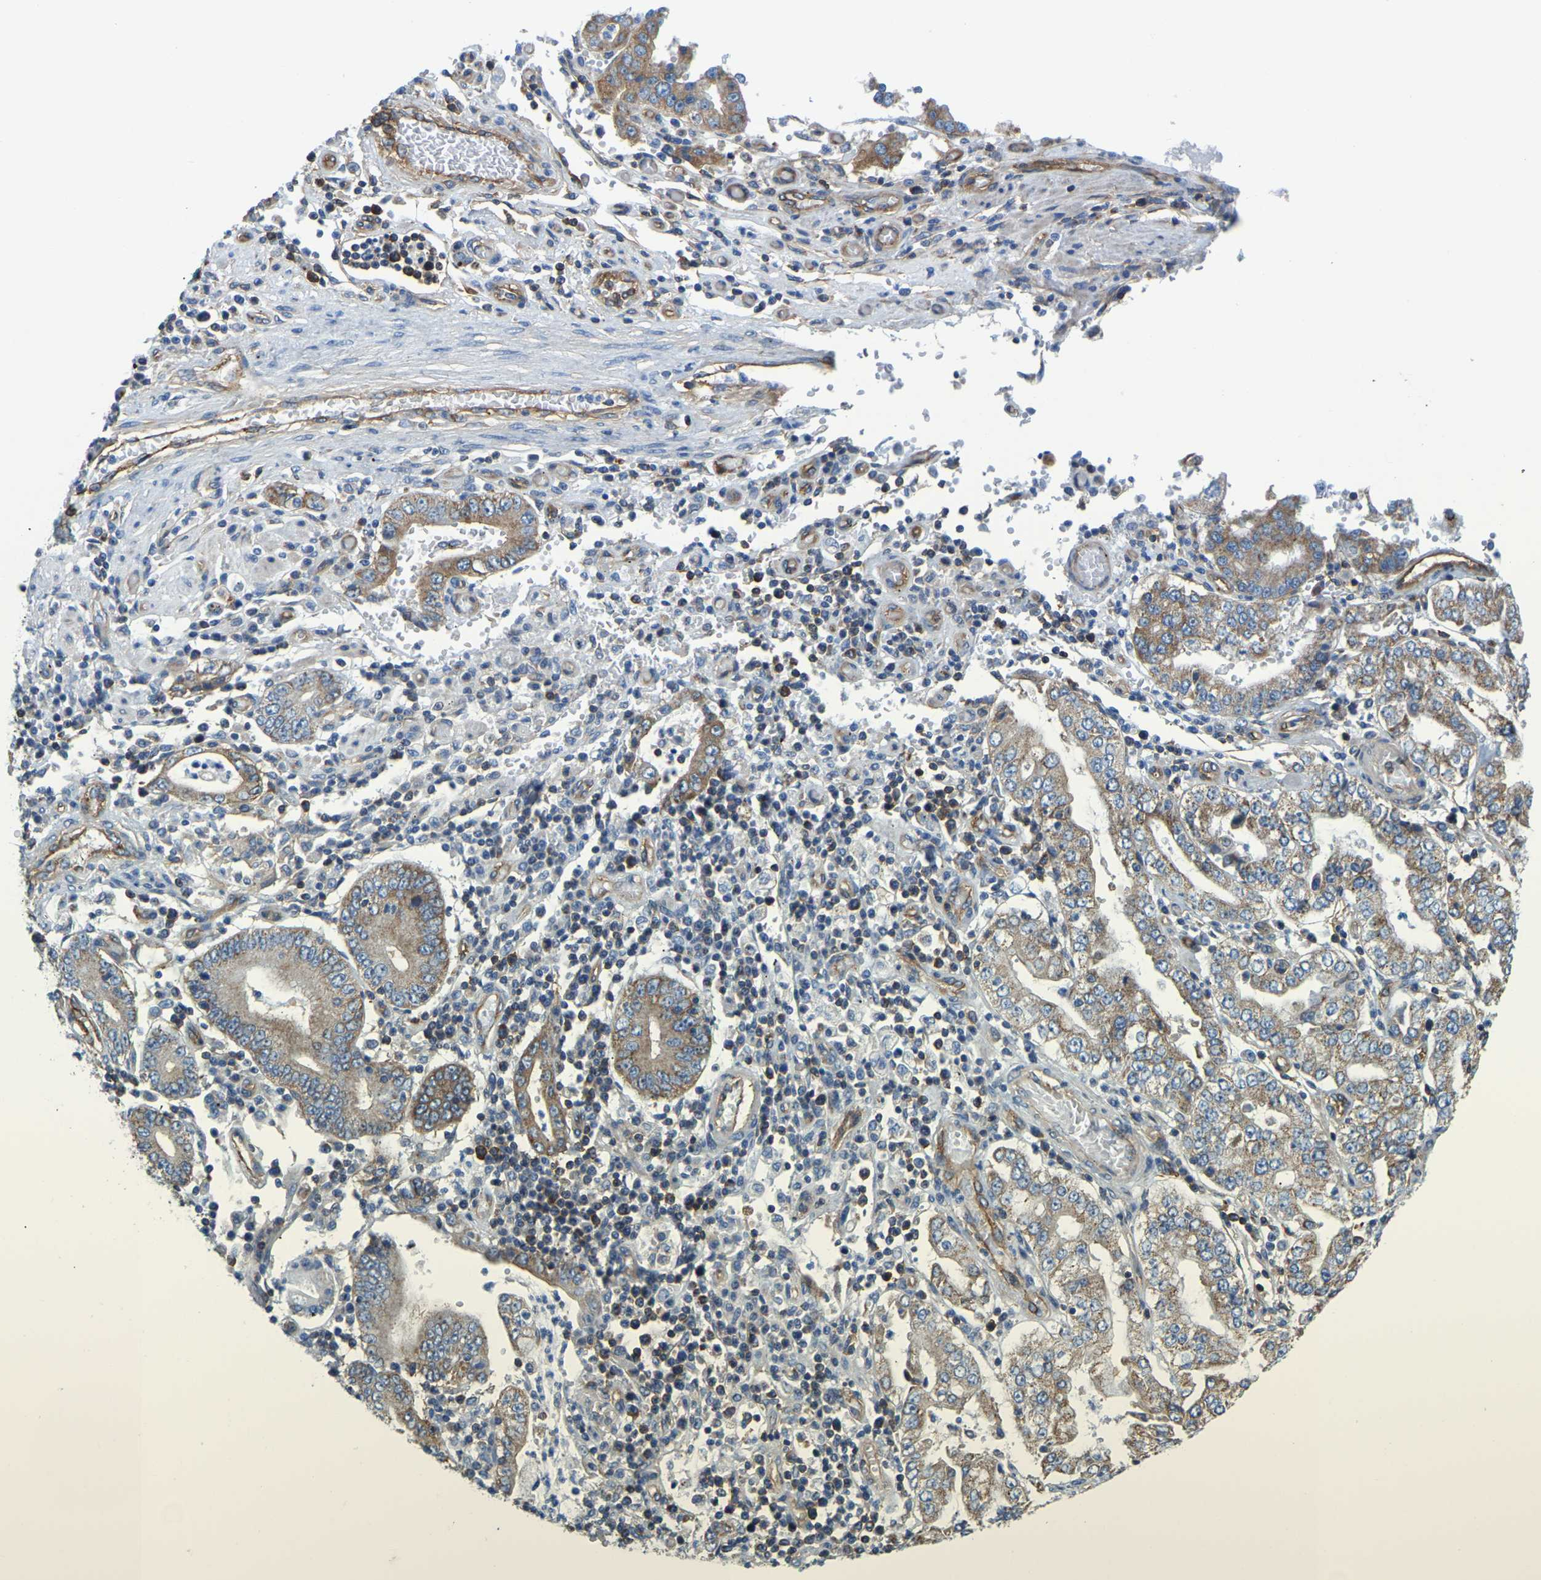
{"staining": {"intensity": "moderate", "quantity": ">75%", "location": "cytoplasmic/membranous"}, "tissue": "stomach cancer", "cell_type": "Tumor cells", "image_type": "cancer", "snomed": [{"axis": "morphology", "description": "Adenocarcinoma, NOS"}, {"axis": "topography", "description": "Stomach"}], "caption": "This is a photomicrograph of IHC staining of stomach adenocarcinoma, which shows moderate positivity in the cytoplasmic/membranous of tumor cells.", "gene": "AHNAK", "patient": {"sex": "male", "age": 76}}